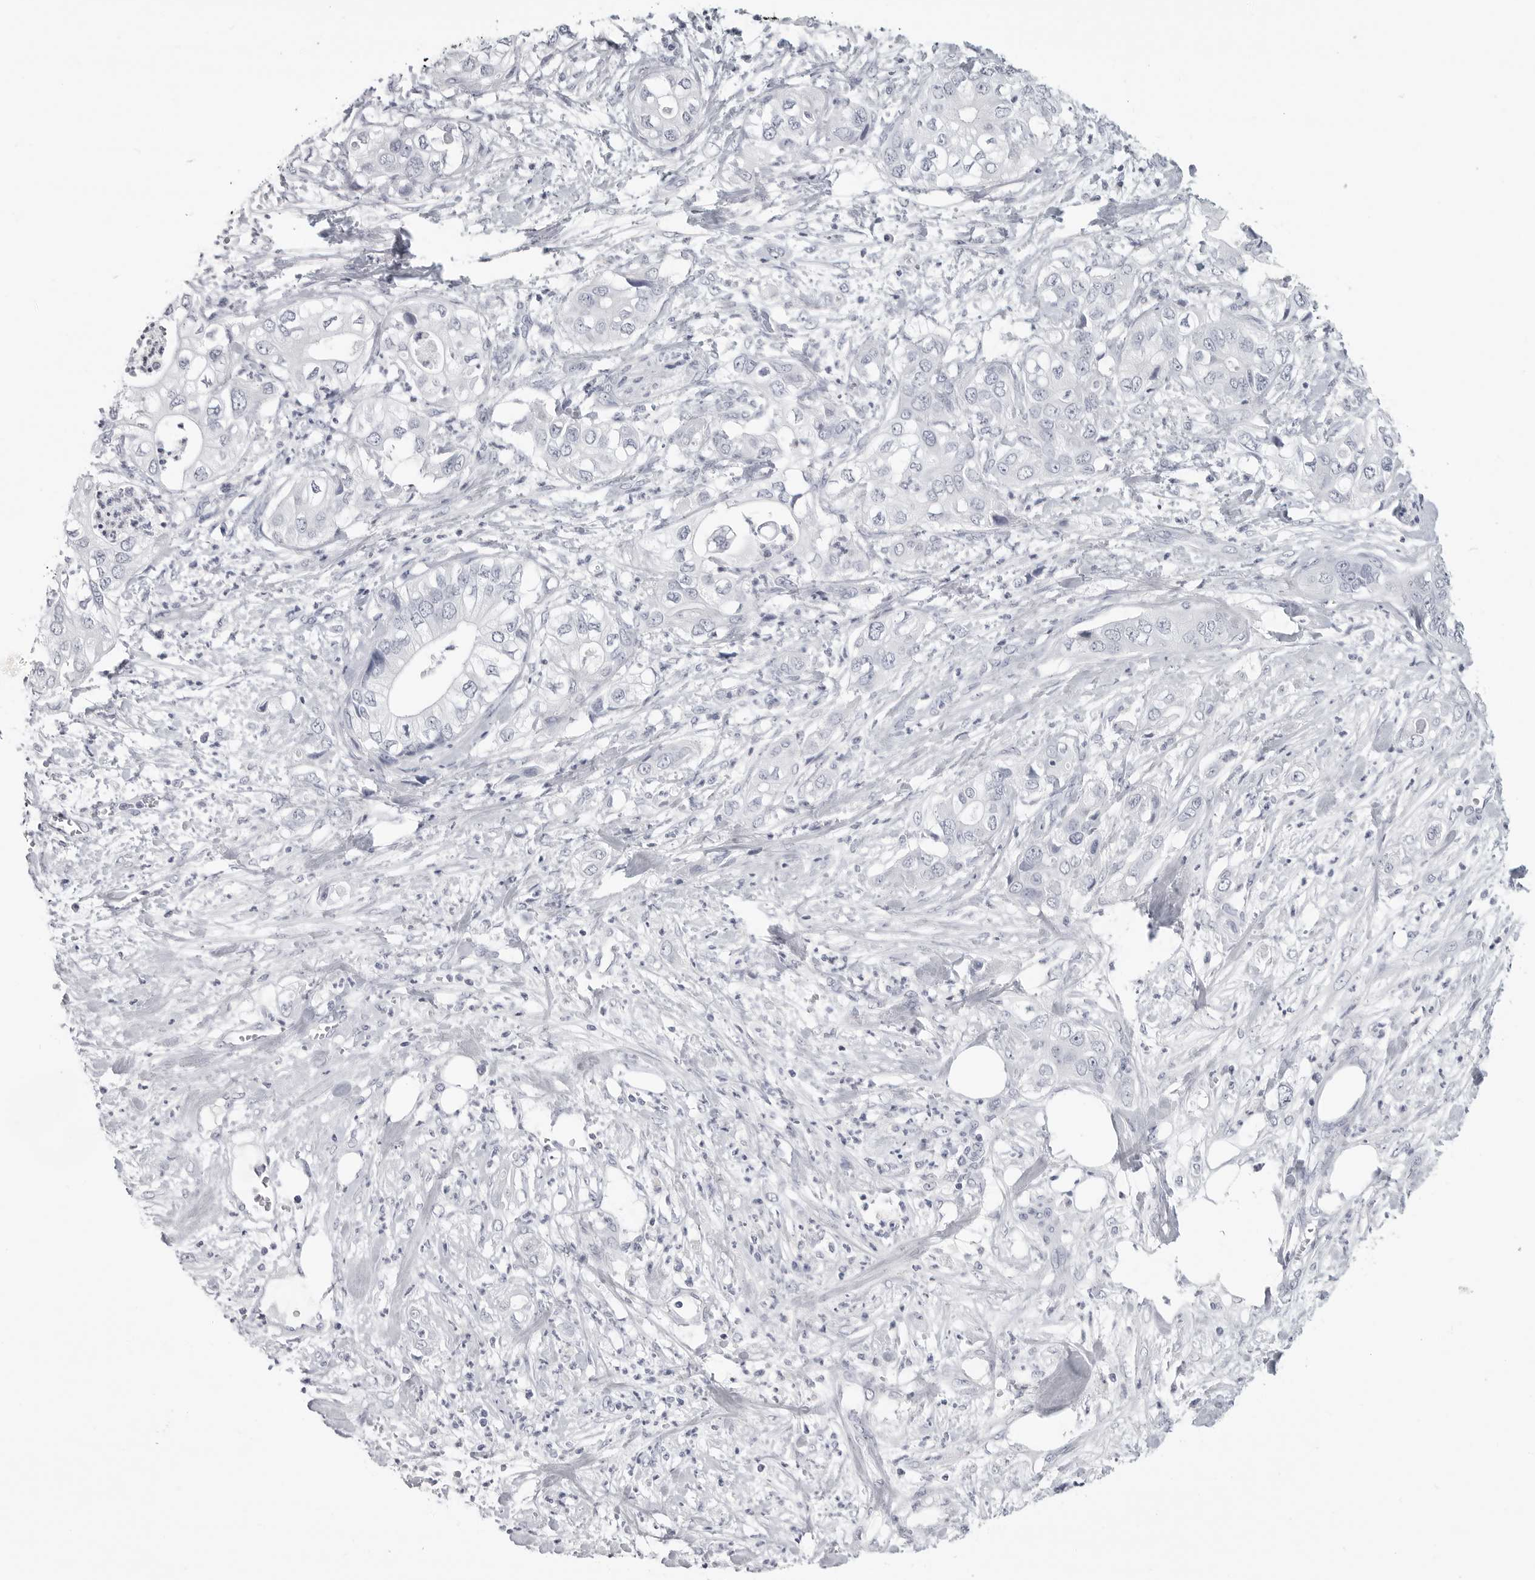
{"staining": {"intensity": "negative", "quantity": "none", "location": "none"}, "tissue": "pancreatic cancer", "cell_type": "Tumor cells", "image_type": "cancer", "snomed": [{"axis": "morphology", "description": "Adenocarcinoma, NOS"}, {"axis": "topography", "description": "Pancreas"}], "caption": "IHC histopathology image of human pancreatic cancer stained for a protein (brown), which shows no expression in tumor cells.", "gene": "LY6D", "patient": {"sex": "female", "age": 78}}